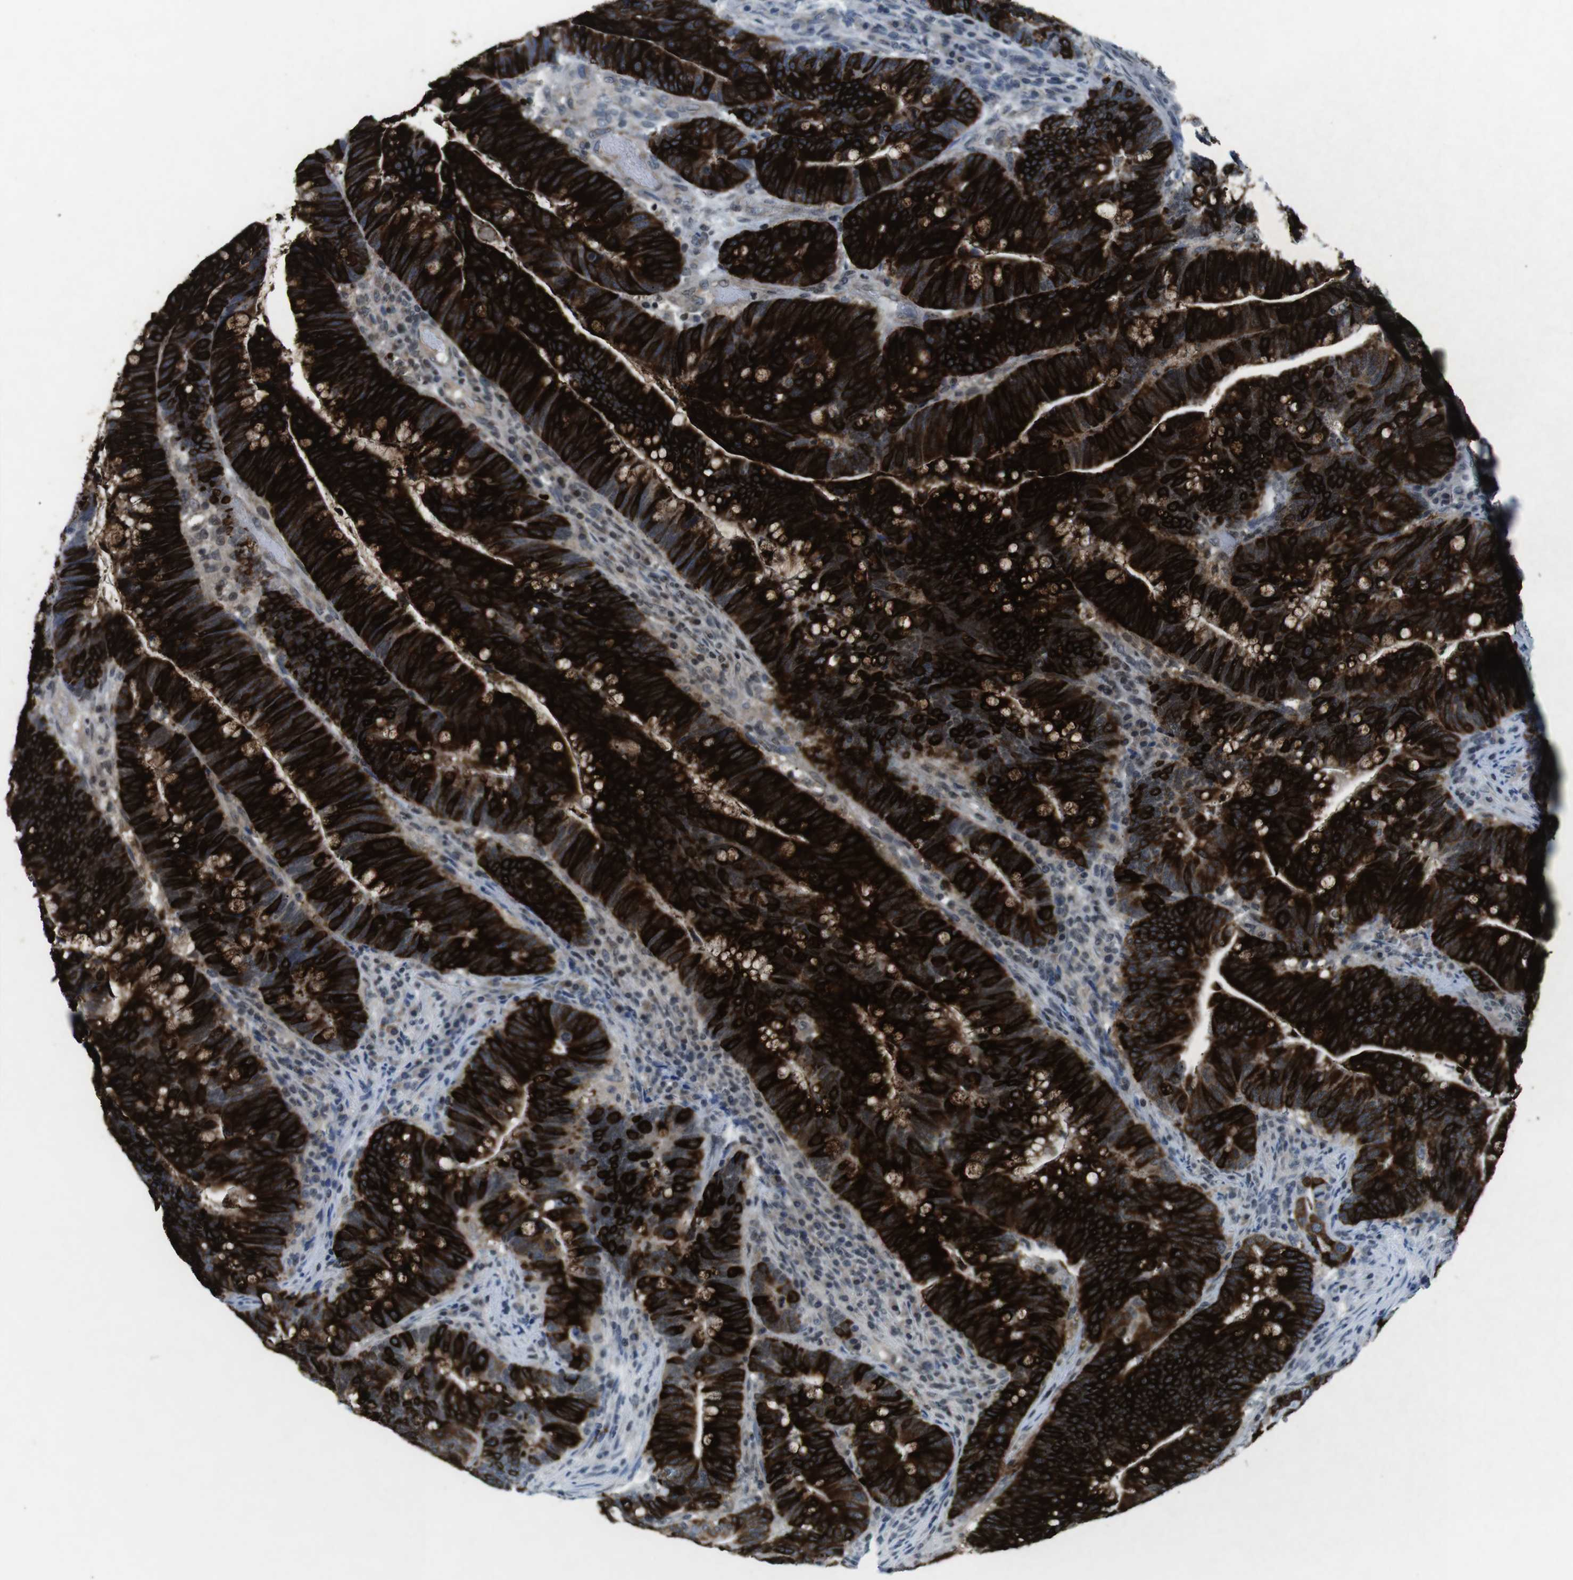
{"staining": {"intensity": "strong", "quantity": ">75%", "location": "cytoplasmic/membranous"}, "tissue": "colorectal cancer", "cell_type": "Tumor cells", "image_type": "cancer", "snomed": [{"axis": "morphology", "description": "Normal tissue, NOS"}, {"axis": "morphology", "description": "Adenocarcinoma, NOS"}, {"axis": "topography", "description": "Colon"}], "caption": "This is an image of IHC staining of adenocarcinoma (colorectal), which shows strong staining in the cytoplasmic/membranous of tumor cells.", "gene": "MUC2", "patient": {"sex": "female", "age": 66}}